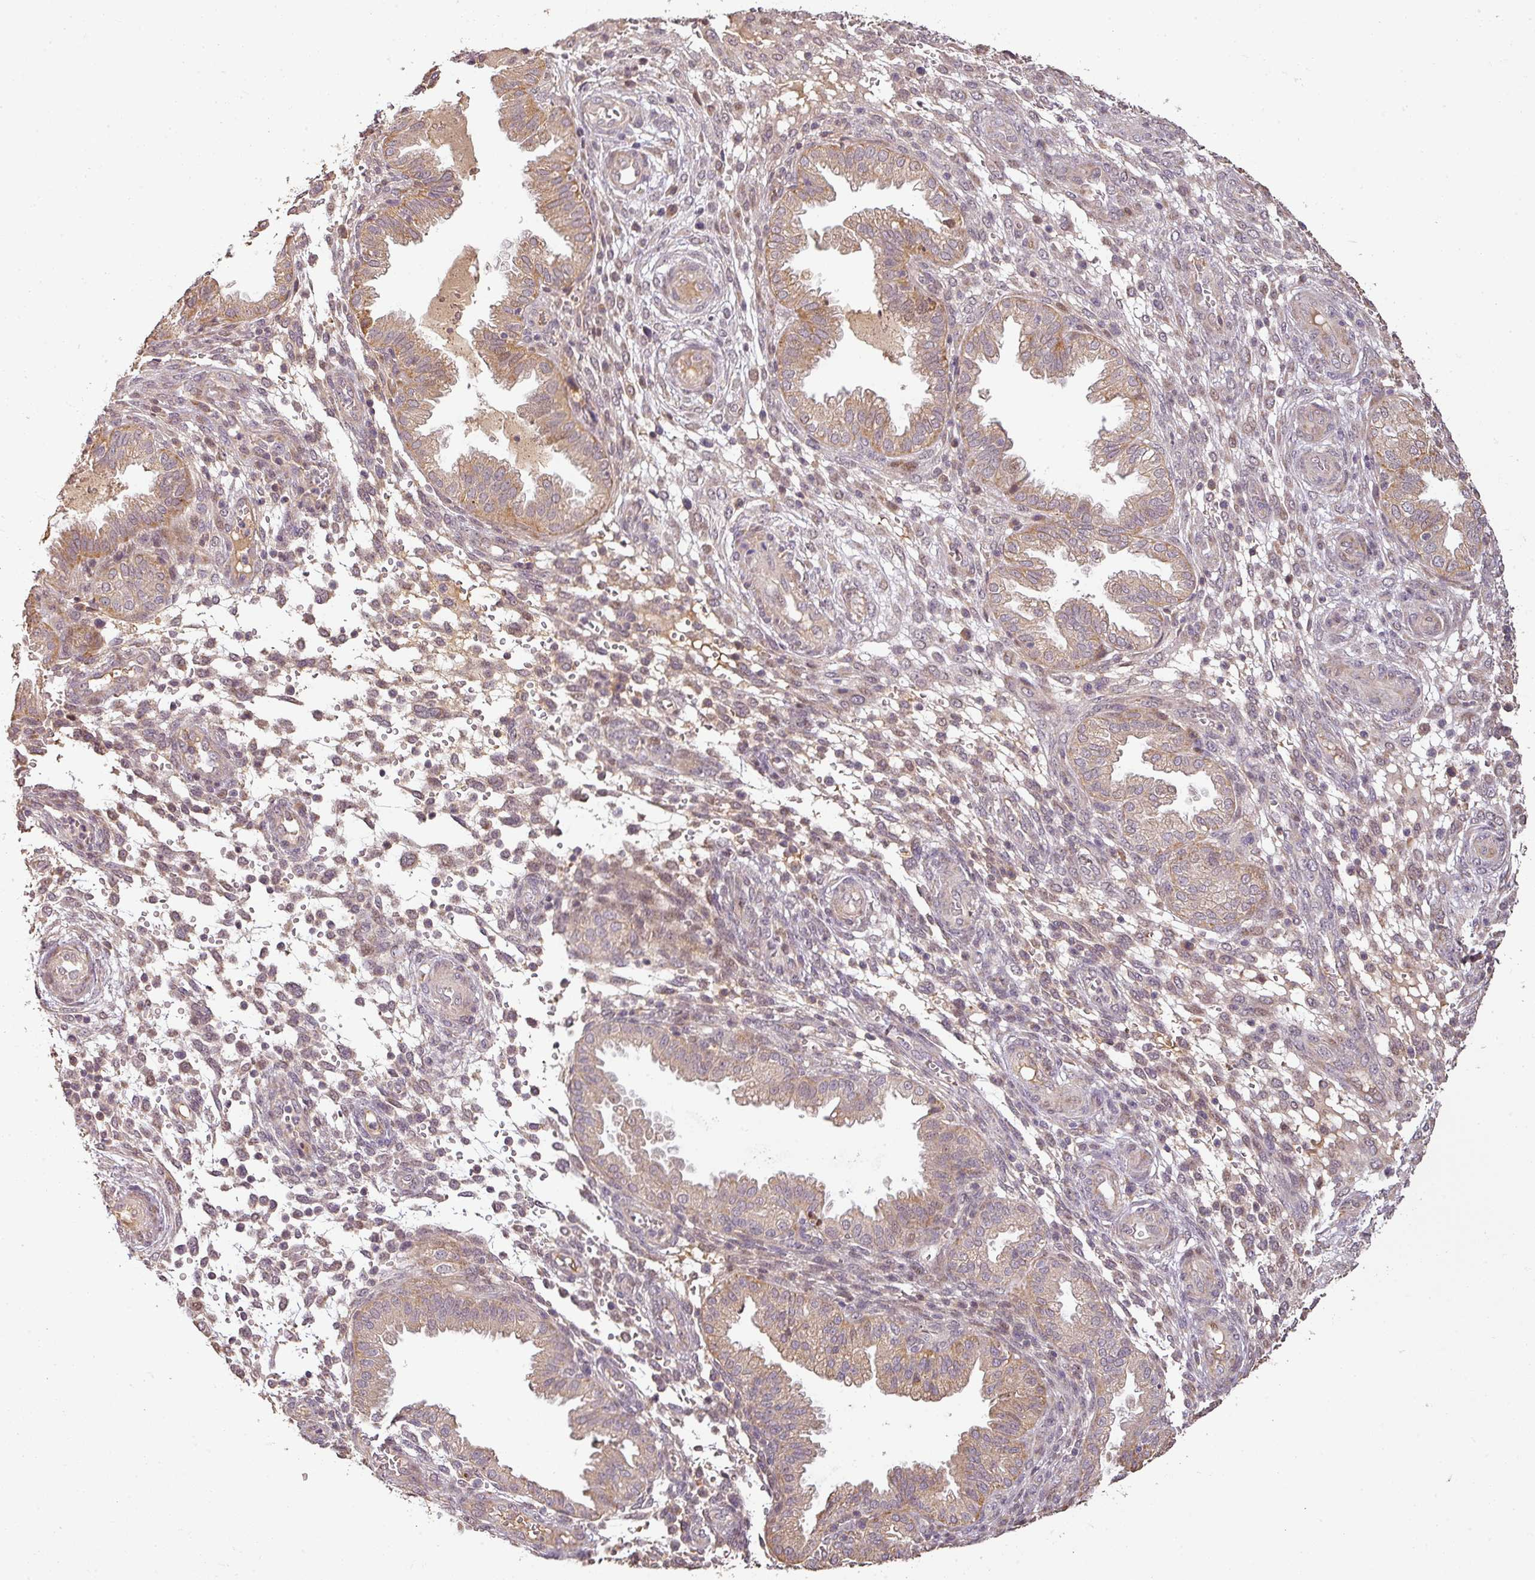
{"staining": {"intensity": "weak", "quantity": "25%-75%", "location": "cytoplasmic/membranous"}, "tissue": "endometrium", "cell_type": "Cells in endometrial stroma", "image_type": "normal", "snomed": [{"axis": "morphology", "description": "Normal tissue, NOS"}, {"axis": "topography", "description": "Endometrium"}], "caption": "A high-resolution histopathology image shows immunohistochemistry staining of benign endometrium, which demonstrates weak cytoplasmic/membranous positivity in approximately 25%-75% of cells in endometrial stroma.", "gene": "BPIFB3", "patient": {"sex": "female", "age": 33}}